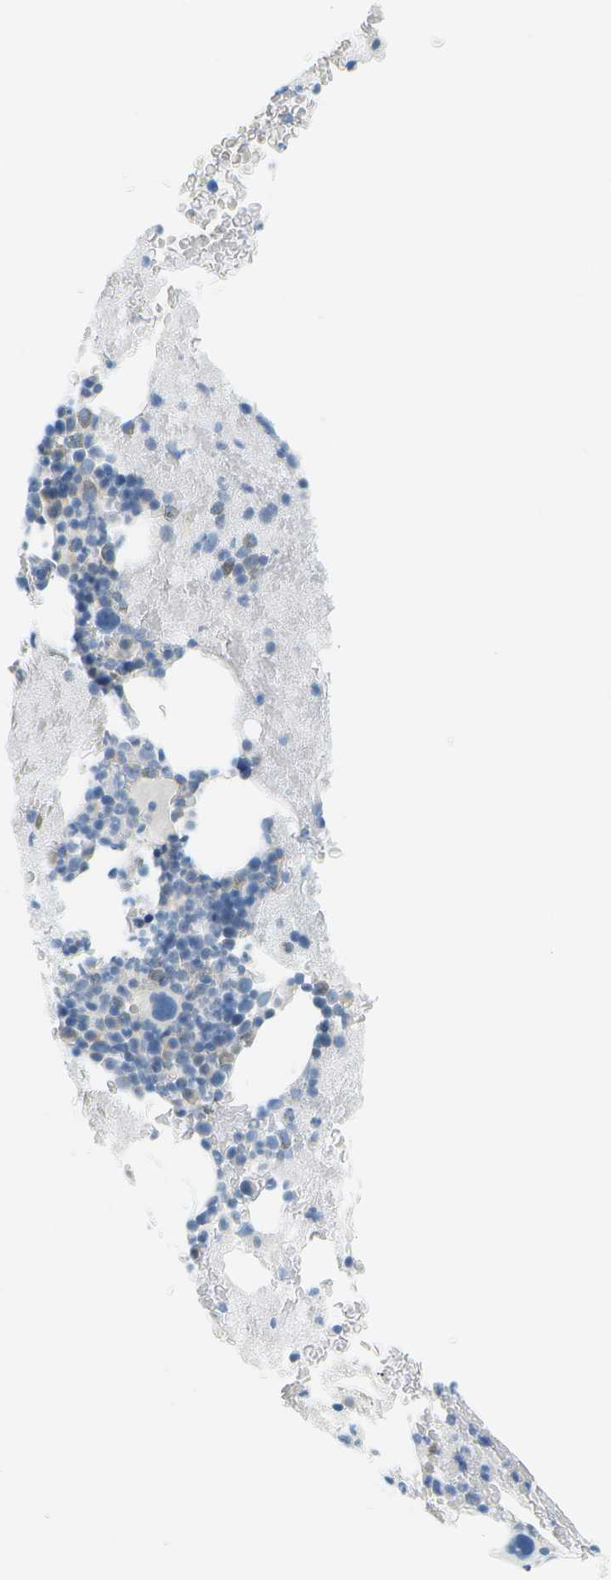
{"staining": {"intensity": "negative", "quantity": "none", "location": "none"}, "tissue": "bone marrow", "cell_type": "Hematopoietic cells", "image_type": "normal", "snomed": [{"axis": "morphology", "description": "Normal tissue, NOS"}, {"axis": "morphology", "description": "Inflammation, NOS"}, {"axis": "topography", "description": "Bone marrow"}], "caption": "The photomicrograph displays no staining of hematopoietic cells in benign bone marrow.", "gene": "SMYD5", "patient": {"sex": "male", "age": 63}}